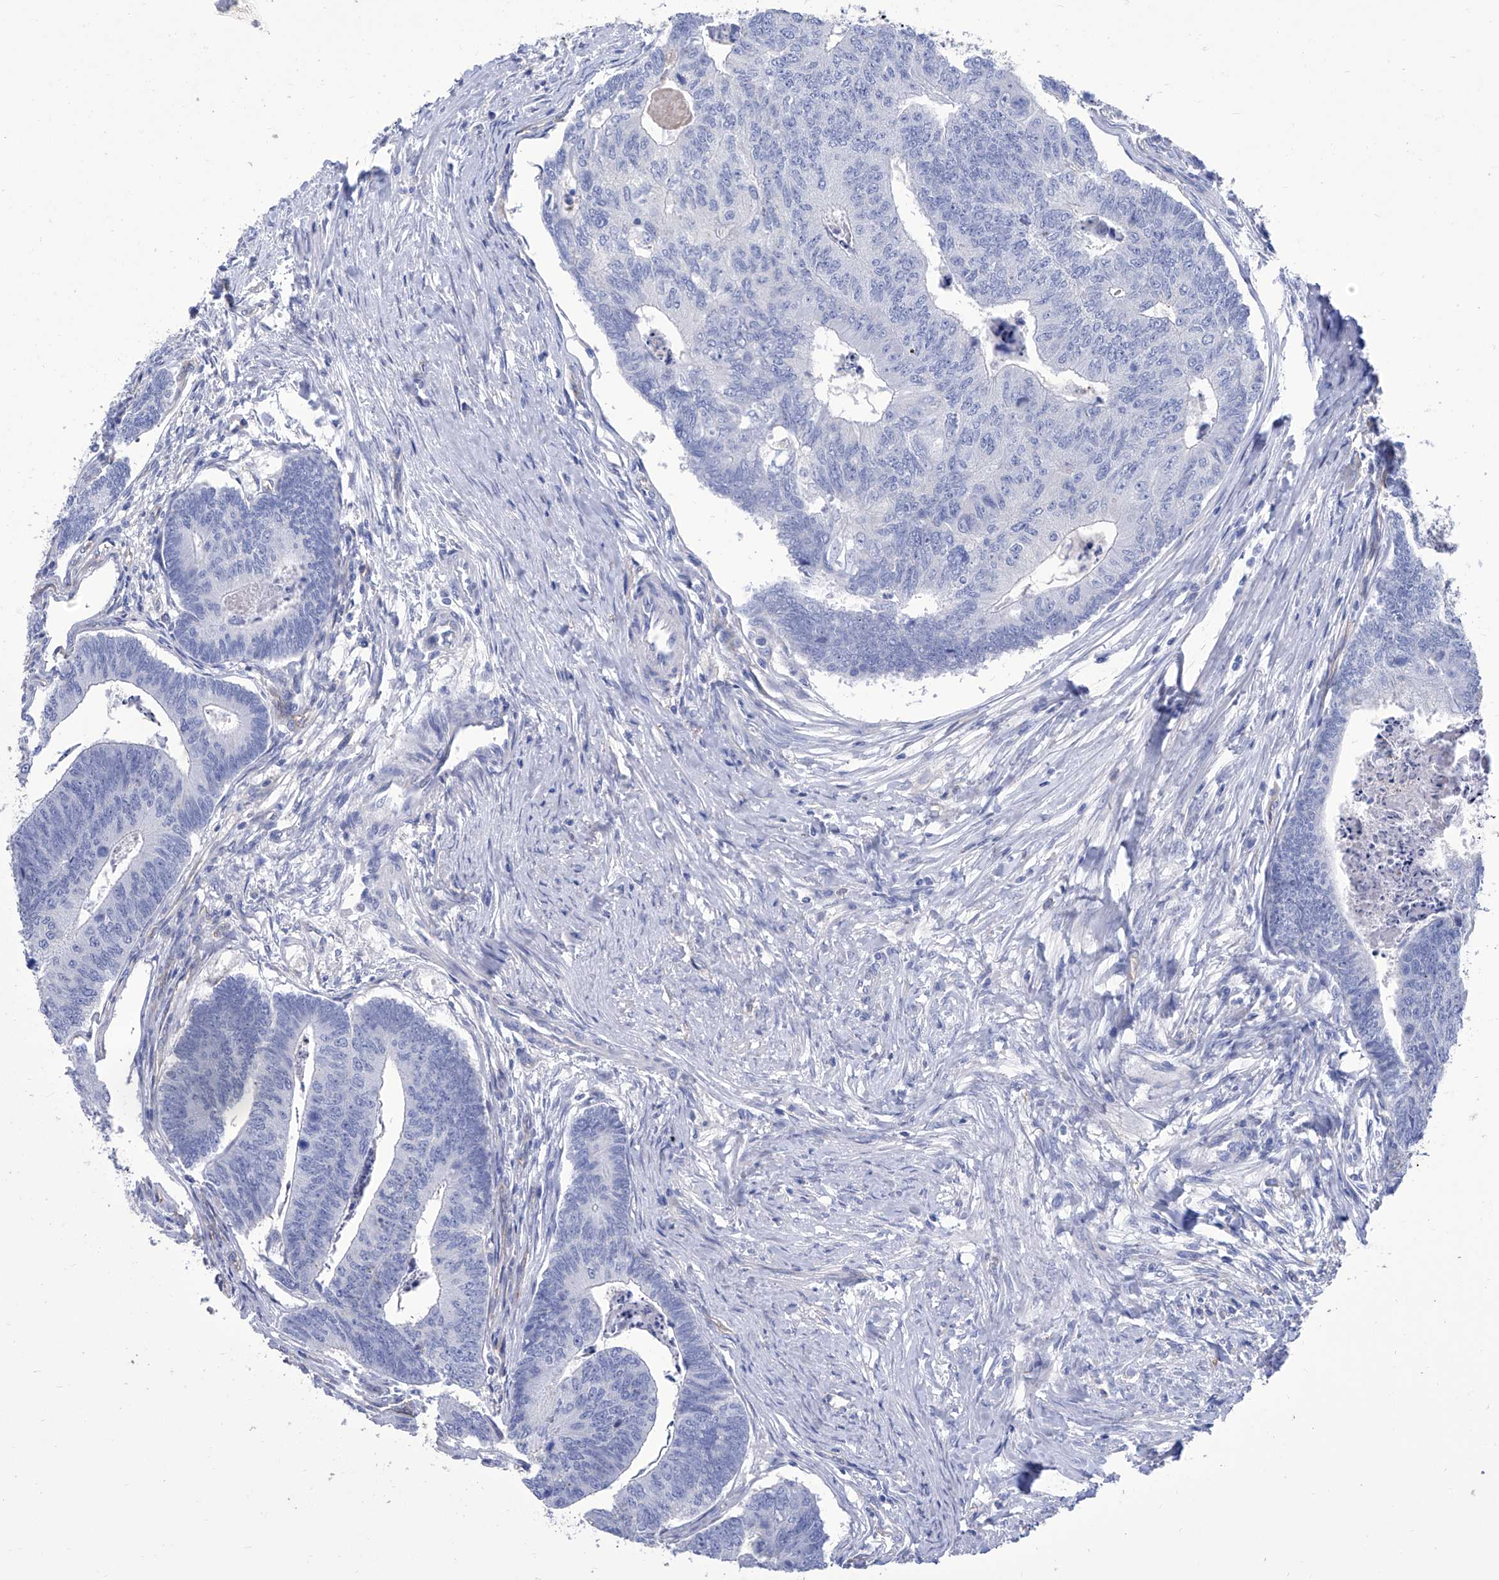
{"staining": {"intensity": "negative", "quantity": "none", "location": "none"}, "tissue": "colorectal cancer", "cell_type": "Tumor cells", "image_type": "cancer", "snomed": [{"axis": "morphology", "description": "Adenocarcinoma, NOS"}, {"axis": "topography", "description": "Colon"}], "caption": "The photomicrograph reveals no significant staining in tumor cells of colorectal cancer.", "gene": "SMS", "patient": {"sex": "female", "age": 67}}